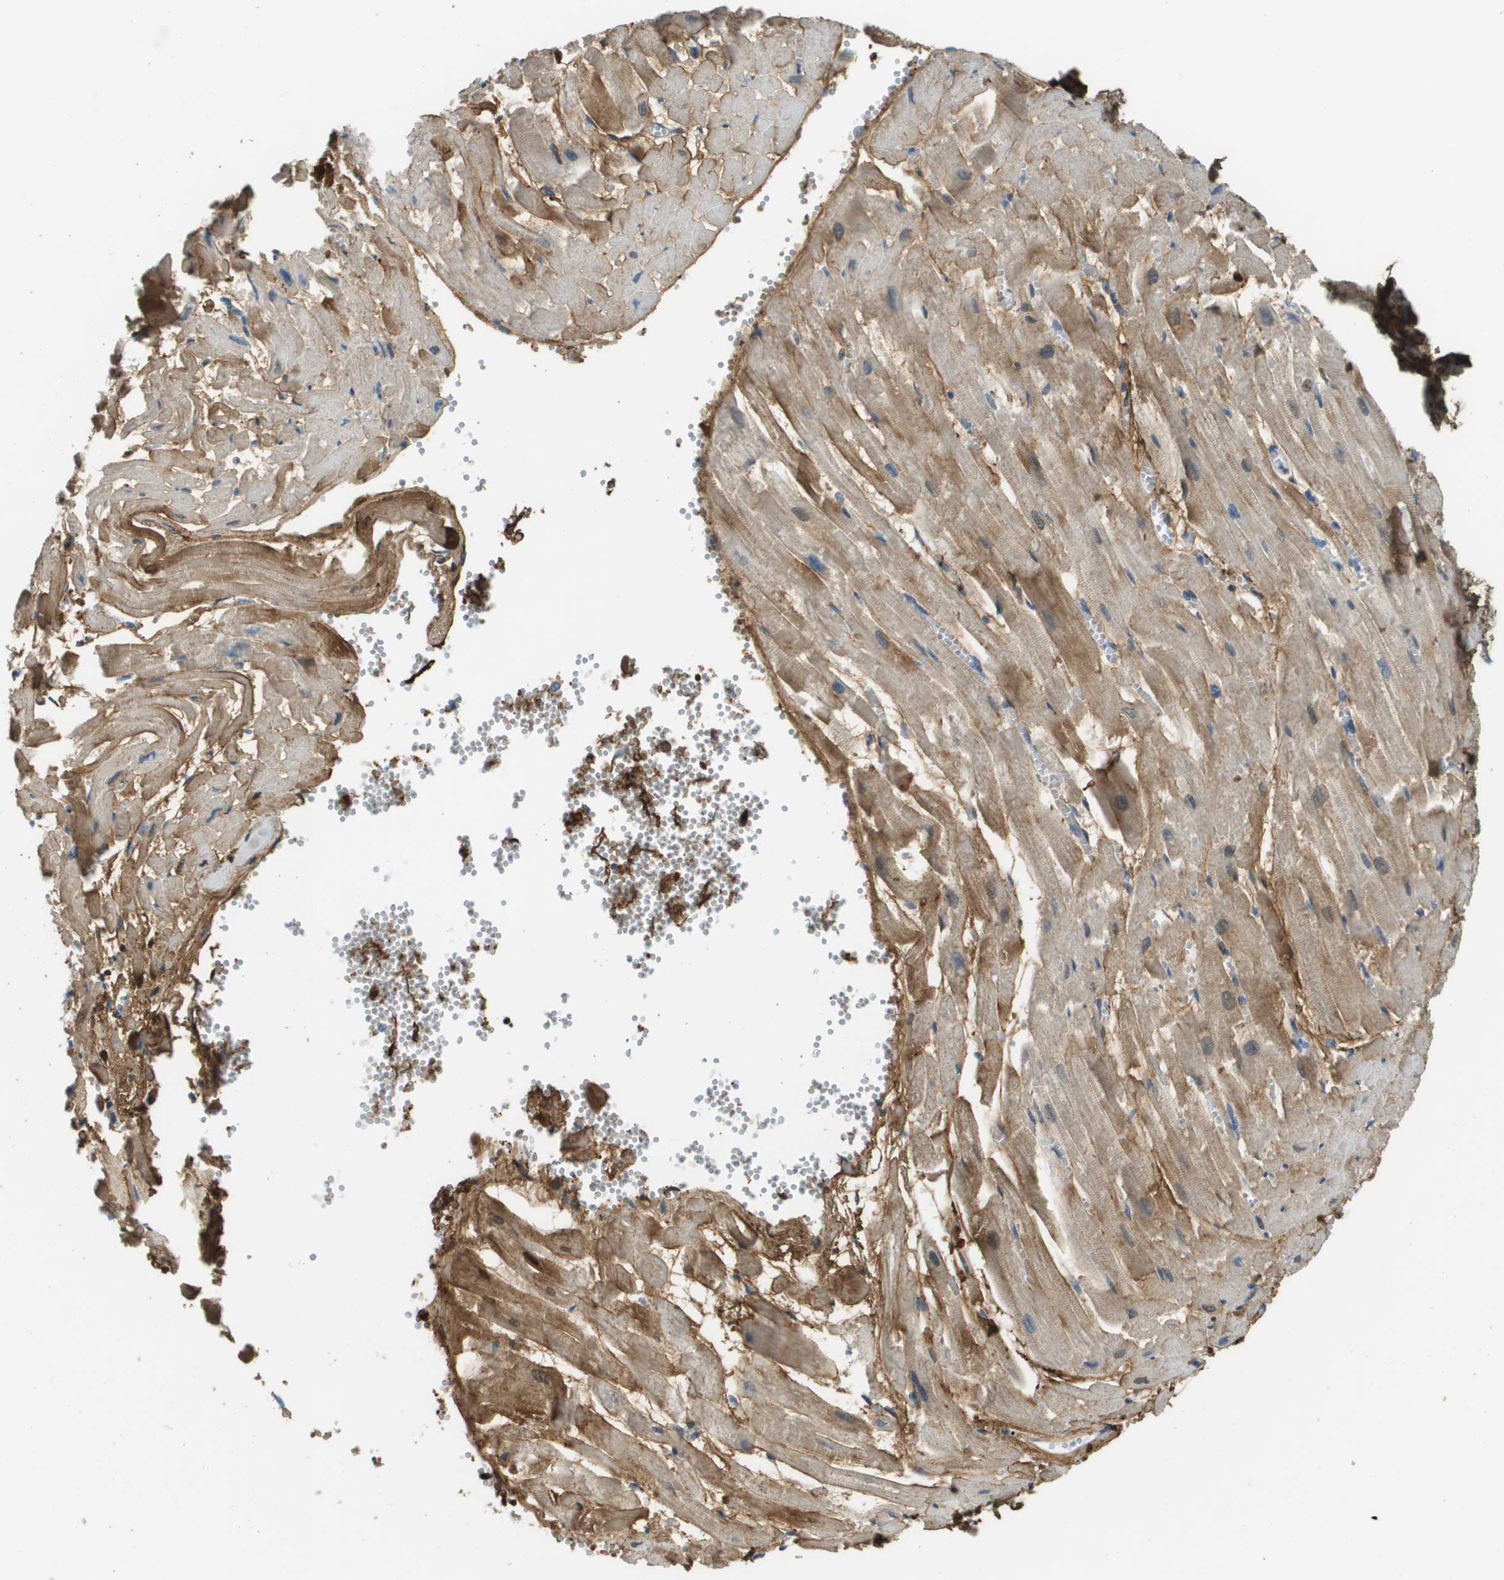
{"staining": {"intensity": "weak", "quantity": ">75%", "location": "cytoplasmic/membranous"}, "tissue": "heart muscle", "cell_type": "Cardiomyocytes", "image_type": "normal", "snomed": [{"axis": "morphology", "description": "Normal tissue, NOS"}, {"axis": "topography", "description": "Heart"}], "caption": "Protein staining of normal heart muscle shows weak cytoplasmic/membranous positivity in approximately >75% of cardiomyocytes. The staining was performed using DAB (3,3'-diaminobenzidine) to visualize the protein expression in brown, while the nuclei were stained in blue with hematoxylin (Magnification: 20x).", "gene": "DCN", "patient": {"sex": "female", "age": 19}}